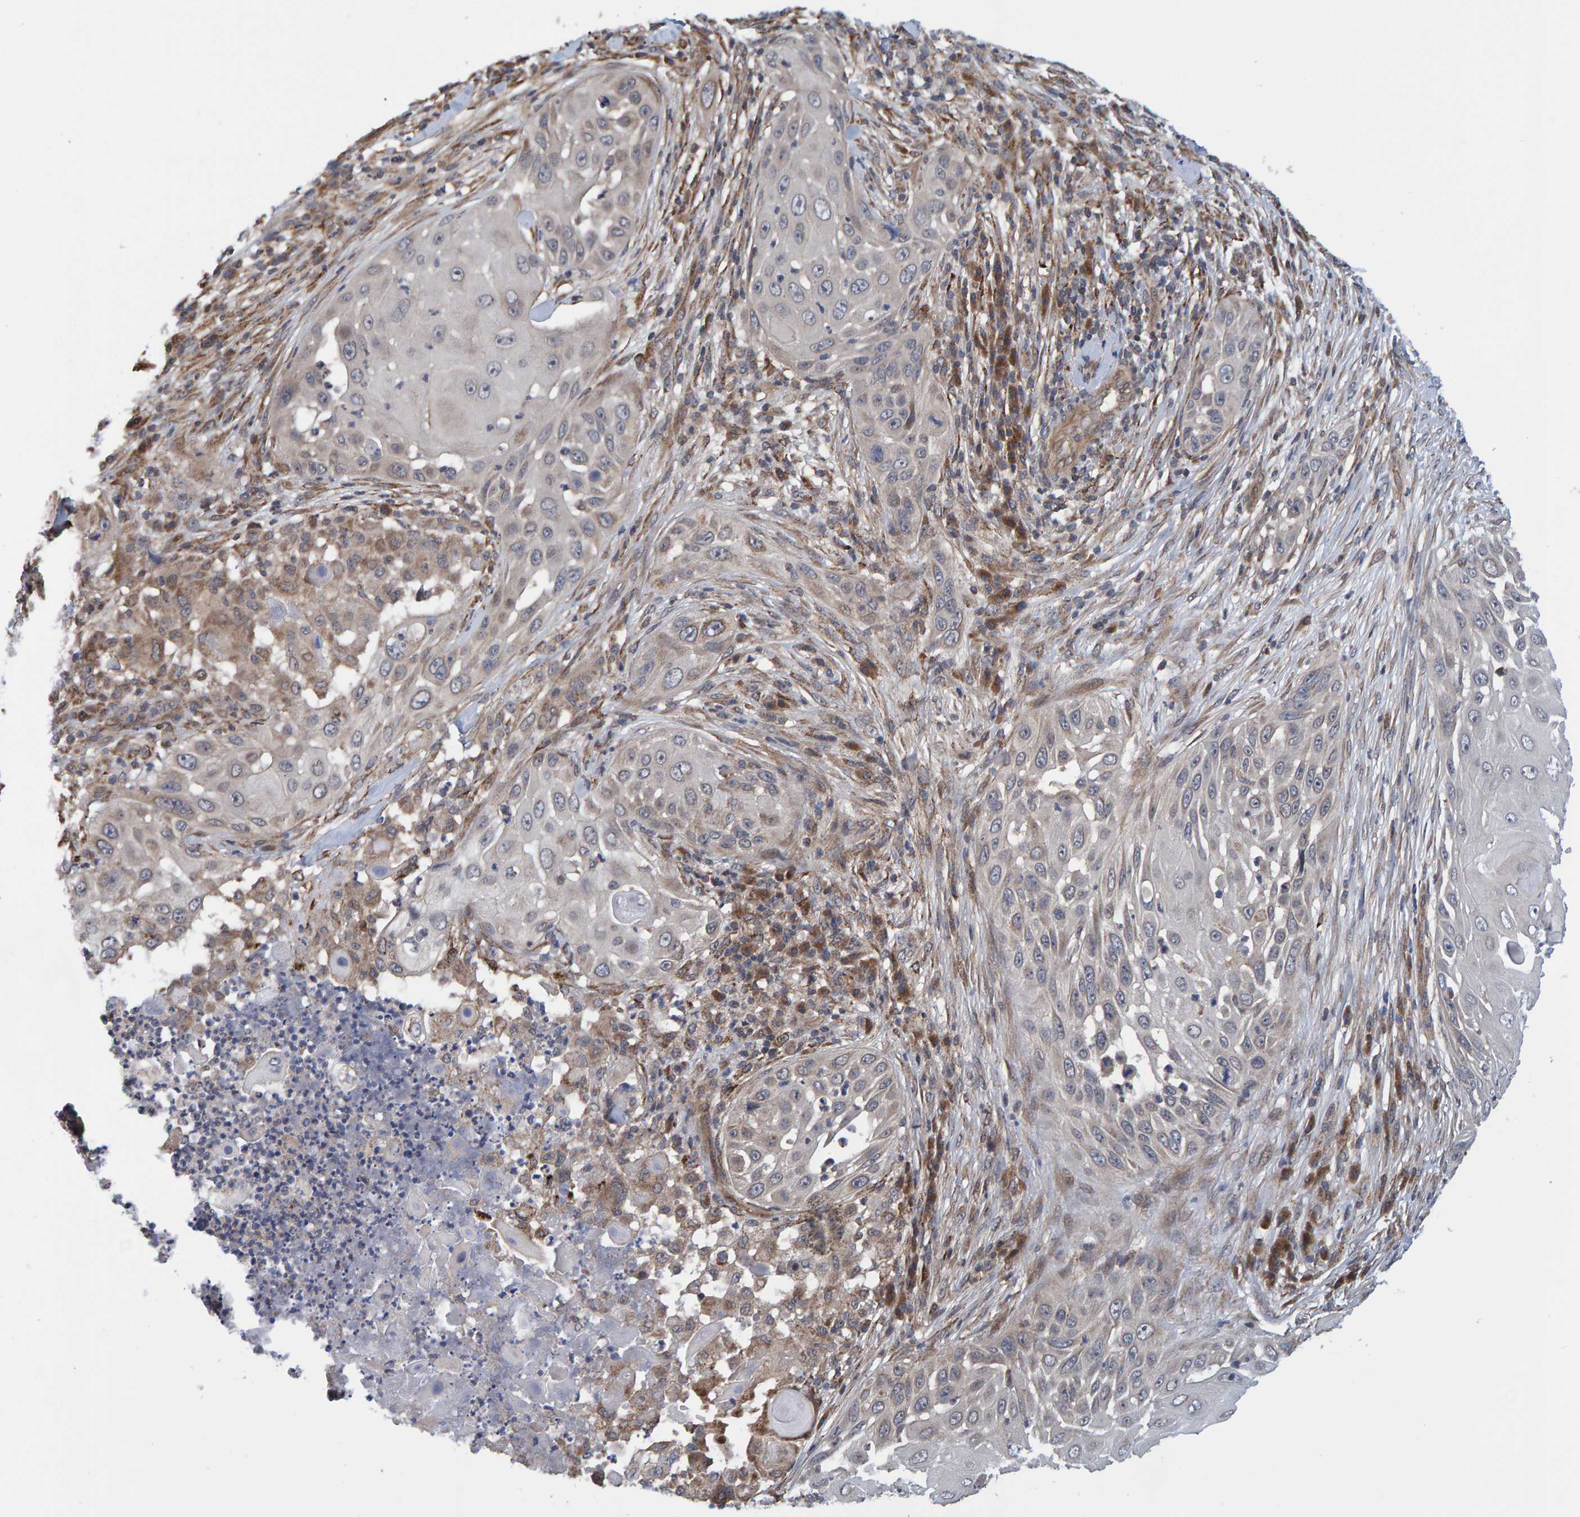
{"staining": {"intensity": "weak", "quantity": "<25%", "location": "cytoplasmic/membranous"}, "tissue": "skin cancer", "cell_type": "Tumor cells", "image_type": "cancer", "snomed": [{"axis": "morphology", "description": "Squamous cell carcinoma, NOS"}, {"axis": "topography", "description": "Skin"}], "caption": "This is an immunohistochemistry histopathology image of squamous cell carcinoma (skin). There is no expression in tumor cells.", "gene": "SCRN2", "patient": {"sex": "female", "age": 44}}